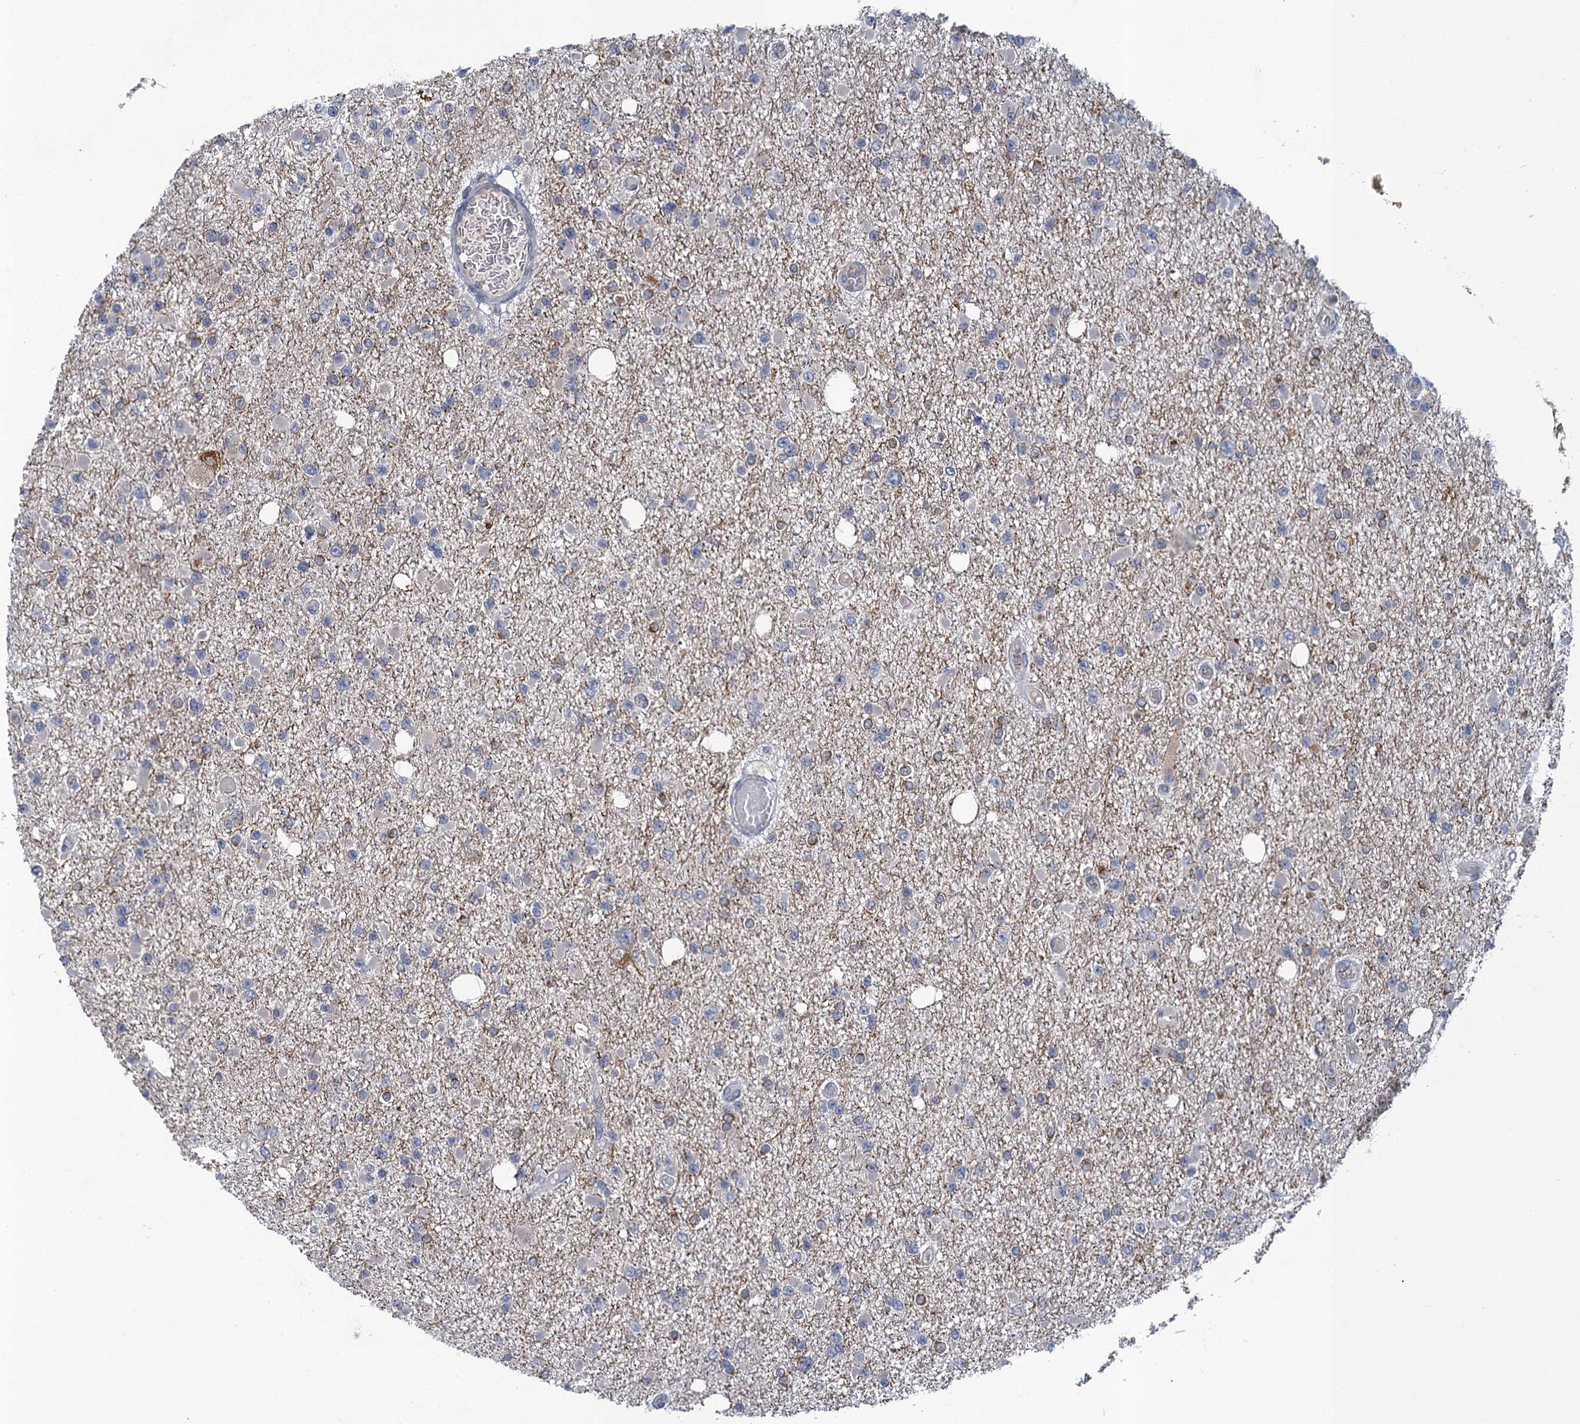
{"staining": {"intensity": "negative", "quantity": "none", "location": "none"}, "tissue": "glioma", "cell_type": "Tumor cells", "image_type": "cancer", "snomed": [{"axis": "morphology", "description": "Glioma, malignant, Low grade"}, {"axis": "topography", "description": "Brain"}], "caption": "Human glioma stained for a protein using IHC demonstrates no expression in tumor cells.", "gene": "MRFAP1", "patient": {"sex": "female", "age": 22}}